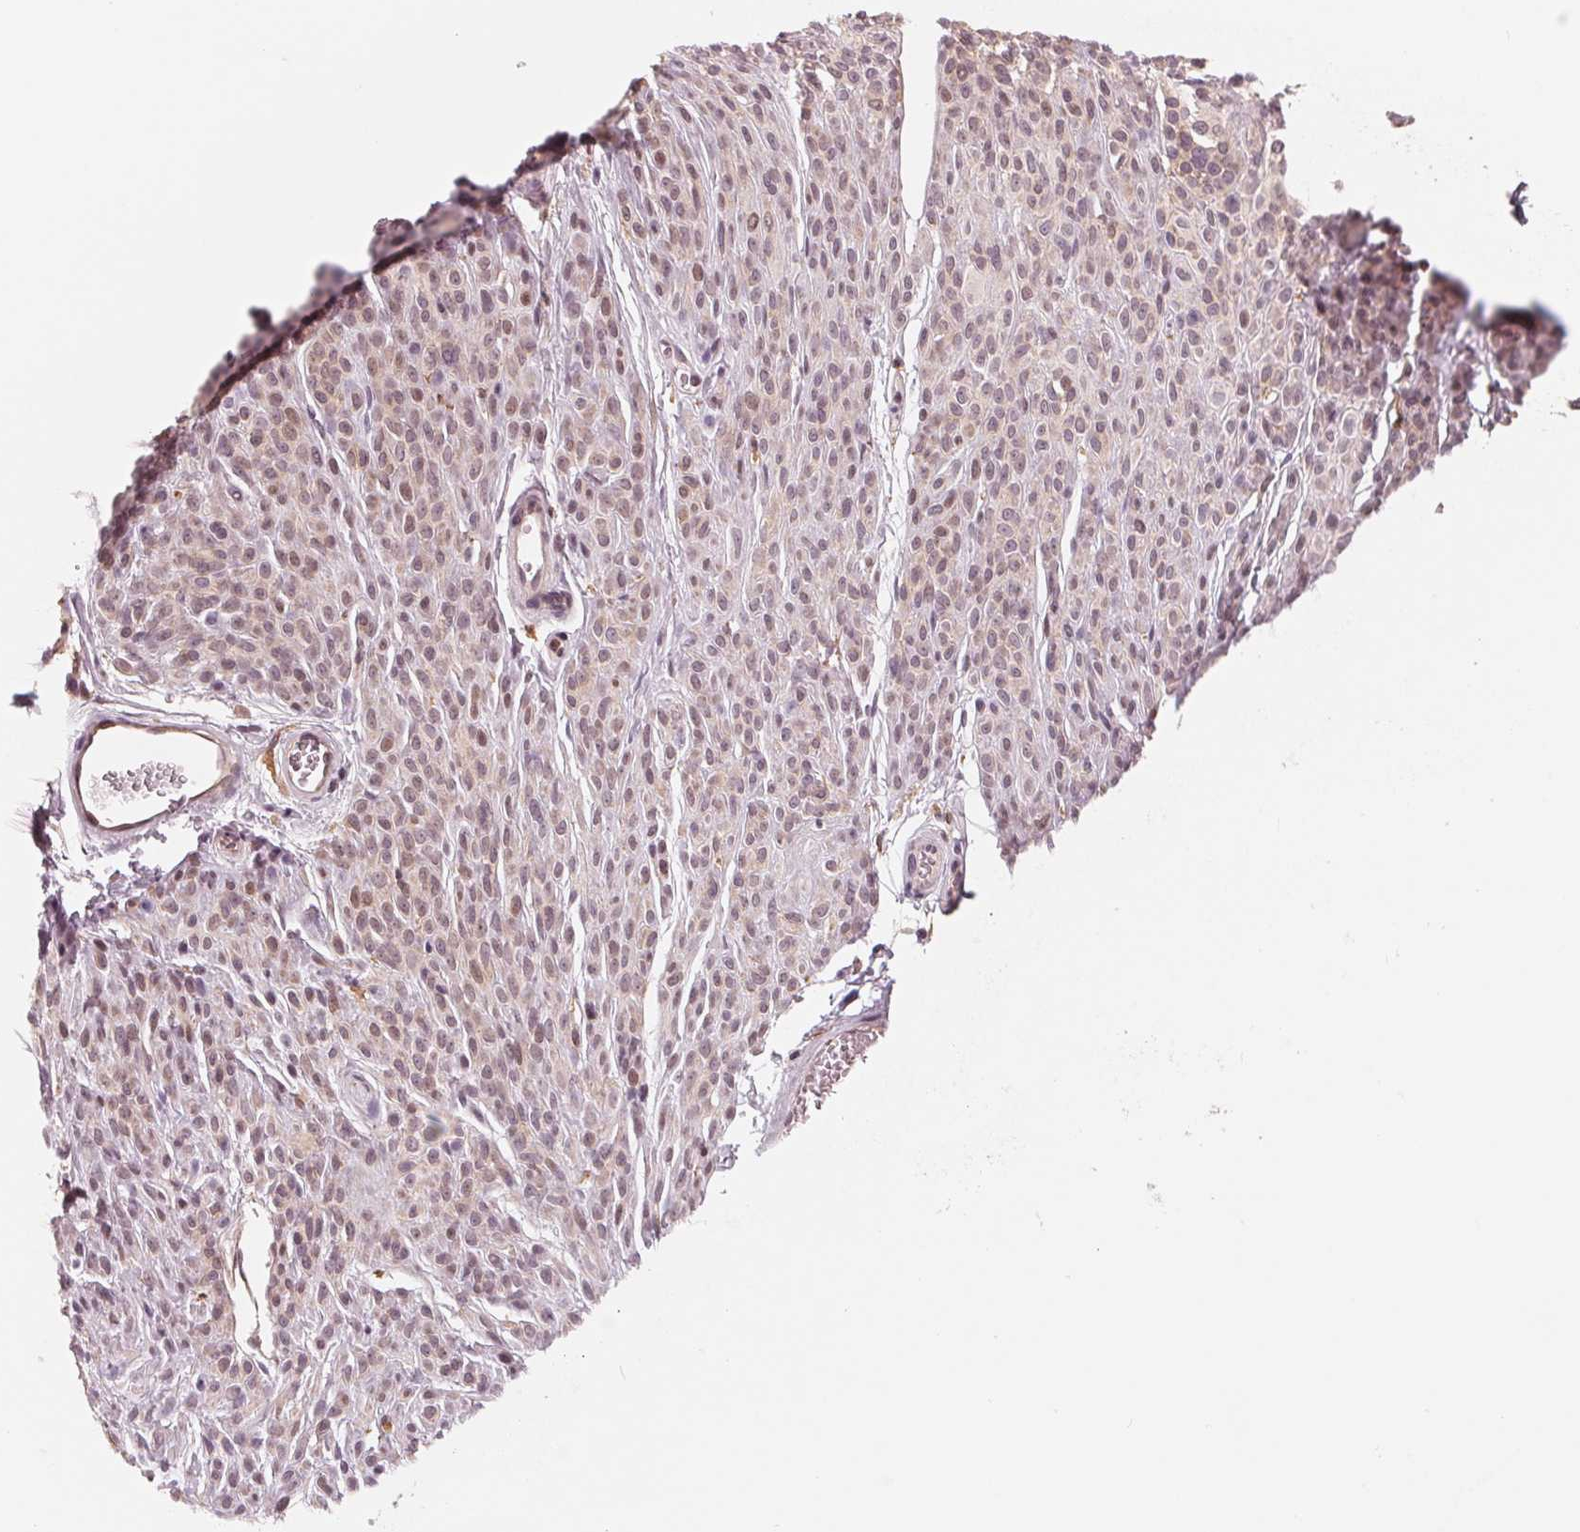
{"staining": {"intensity": "weak", "quantity": ">75%", "location": "nuclear"}, "tissue": "melanoma", "cell_type": "Tumor cells", "image_type": "cancer", "snomed": [{"axis": "morphology", "description": "Malignant melanoma, NOS"}, {"axis": "topography", "description": "Skin"}], "caption": "Malignant melanoma tissue displays weak nuclear staining in approximately >75% of tumor cells", "gene": "IL9R", "patient": {"sex": "male", "age": 40}}